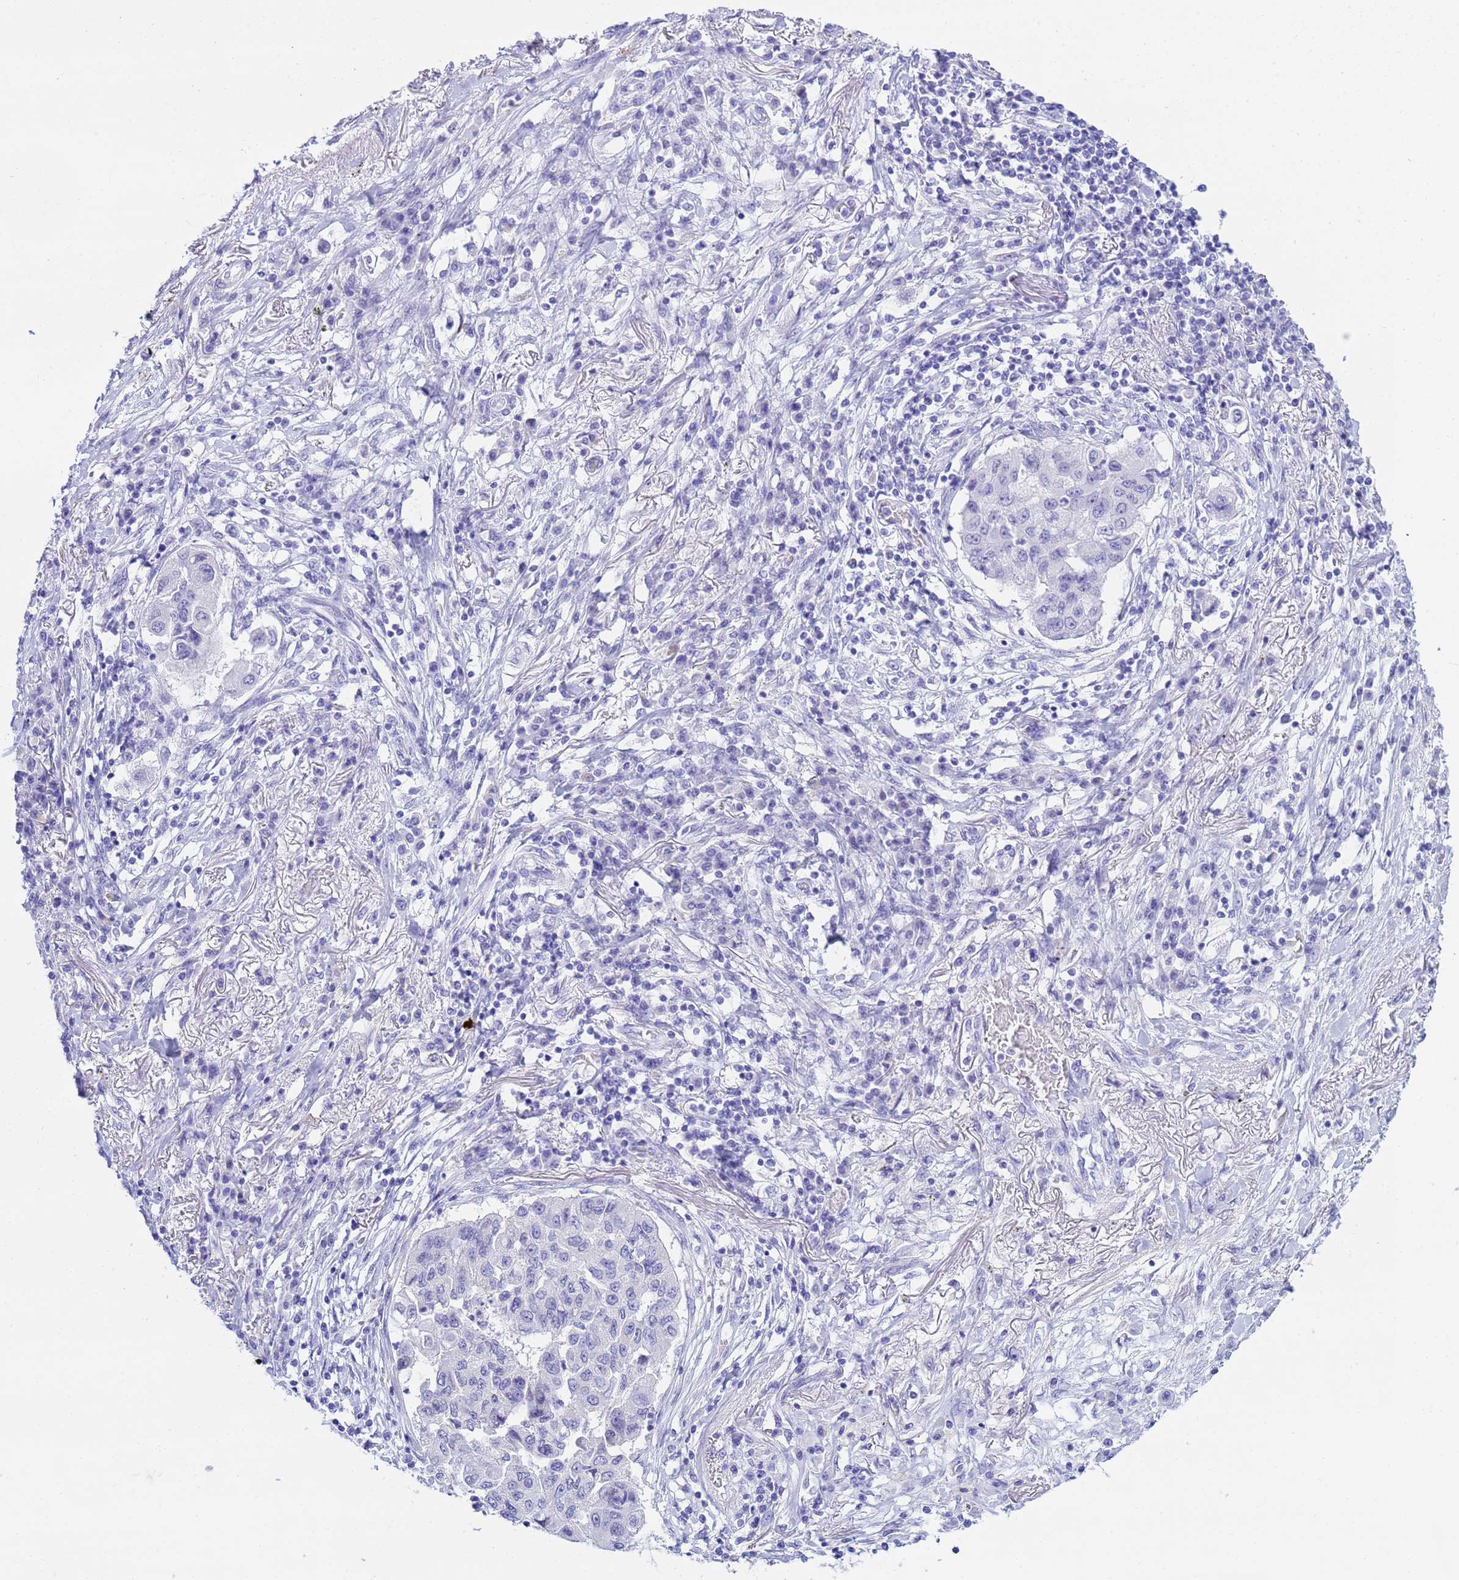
{"staining": {"intensity": "negative", "quantity": "none", "location": "none"}, "tissue": "lung cancer", "cell_type": "Tumor cells", "image_type": "cancer", "snomed": [{"axis": "morphology", "description": "Squamous cell carcinoma, NOS"}, {"axis": "topography", "description": "Lung"}], "caption": "Squamous cell carcinoma (lung) was stained to show a protein in brown. There is no significant expression in tumor cells. (Immunohistochemistry (ihc), brightfield microscopy, high magnification).", "gene": "AQP12A", "patient": {"sex": "male", "age": 74}}